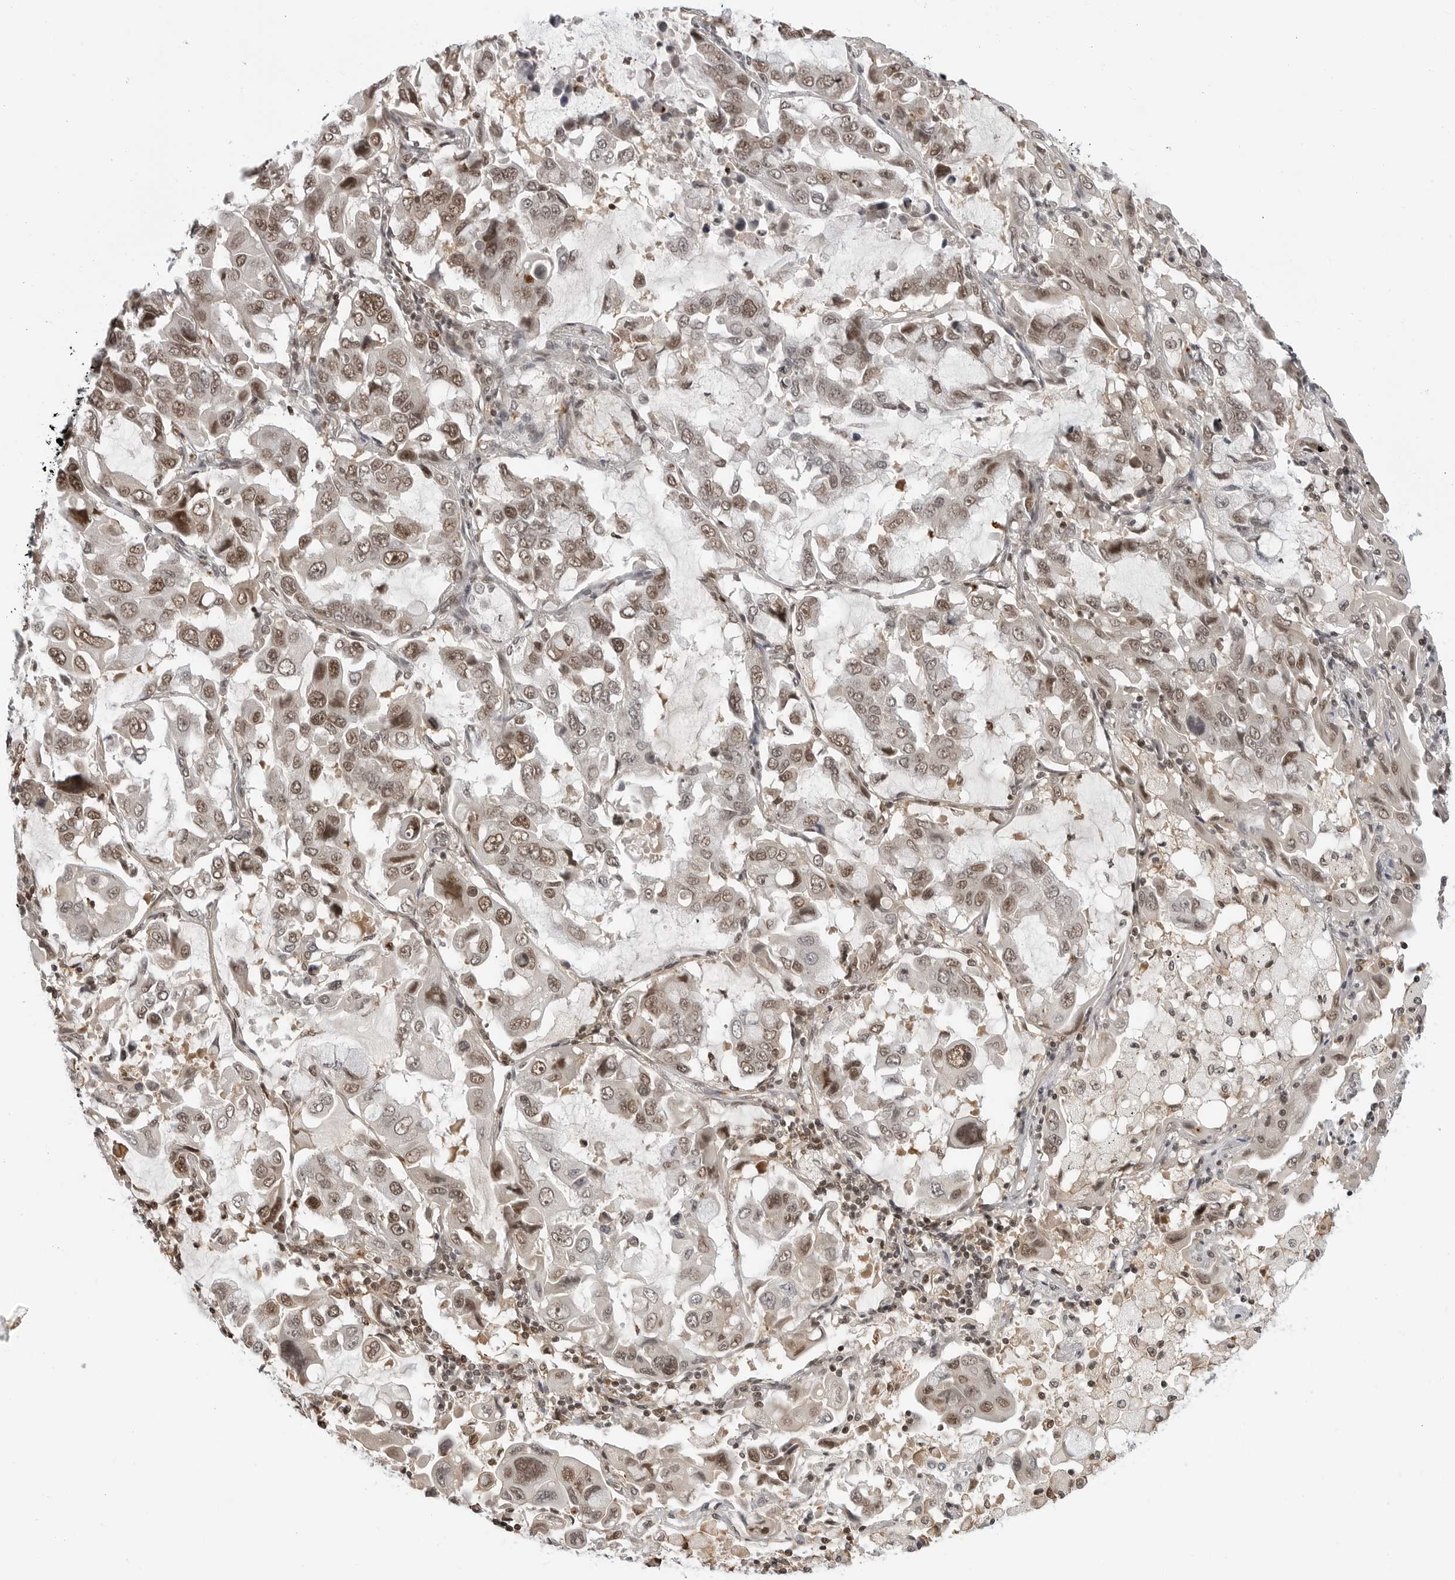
{"staining": {"intensity": "moderate", "quantity": ">75%", "location": "nuclear"}, "tissue": "lung cancer", "cell_type": "Tumor cells", "image_type": "cancer", "snomed": [{"axis": "morphology", "description": "Adenocarcinoma, NOS"}, {"axis": "topography", "description": "Lung"}], "caption": "Lung adenocarcinoma stained for a protein (brown) shows moderate nuclear positive staining in approximately >75% of tumor cells.", "gene": "C8orf33", "patient": {"sex": "male", "age": 64}}